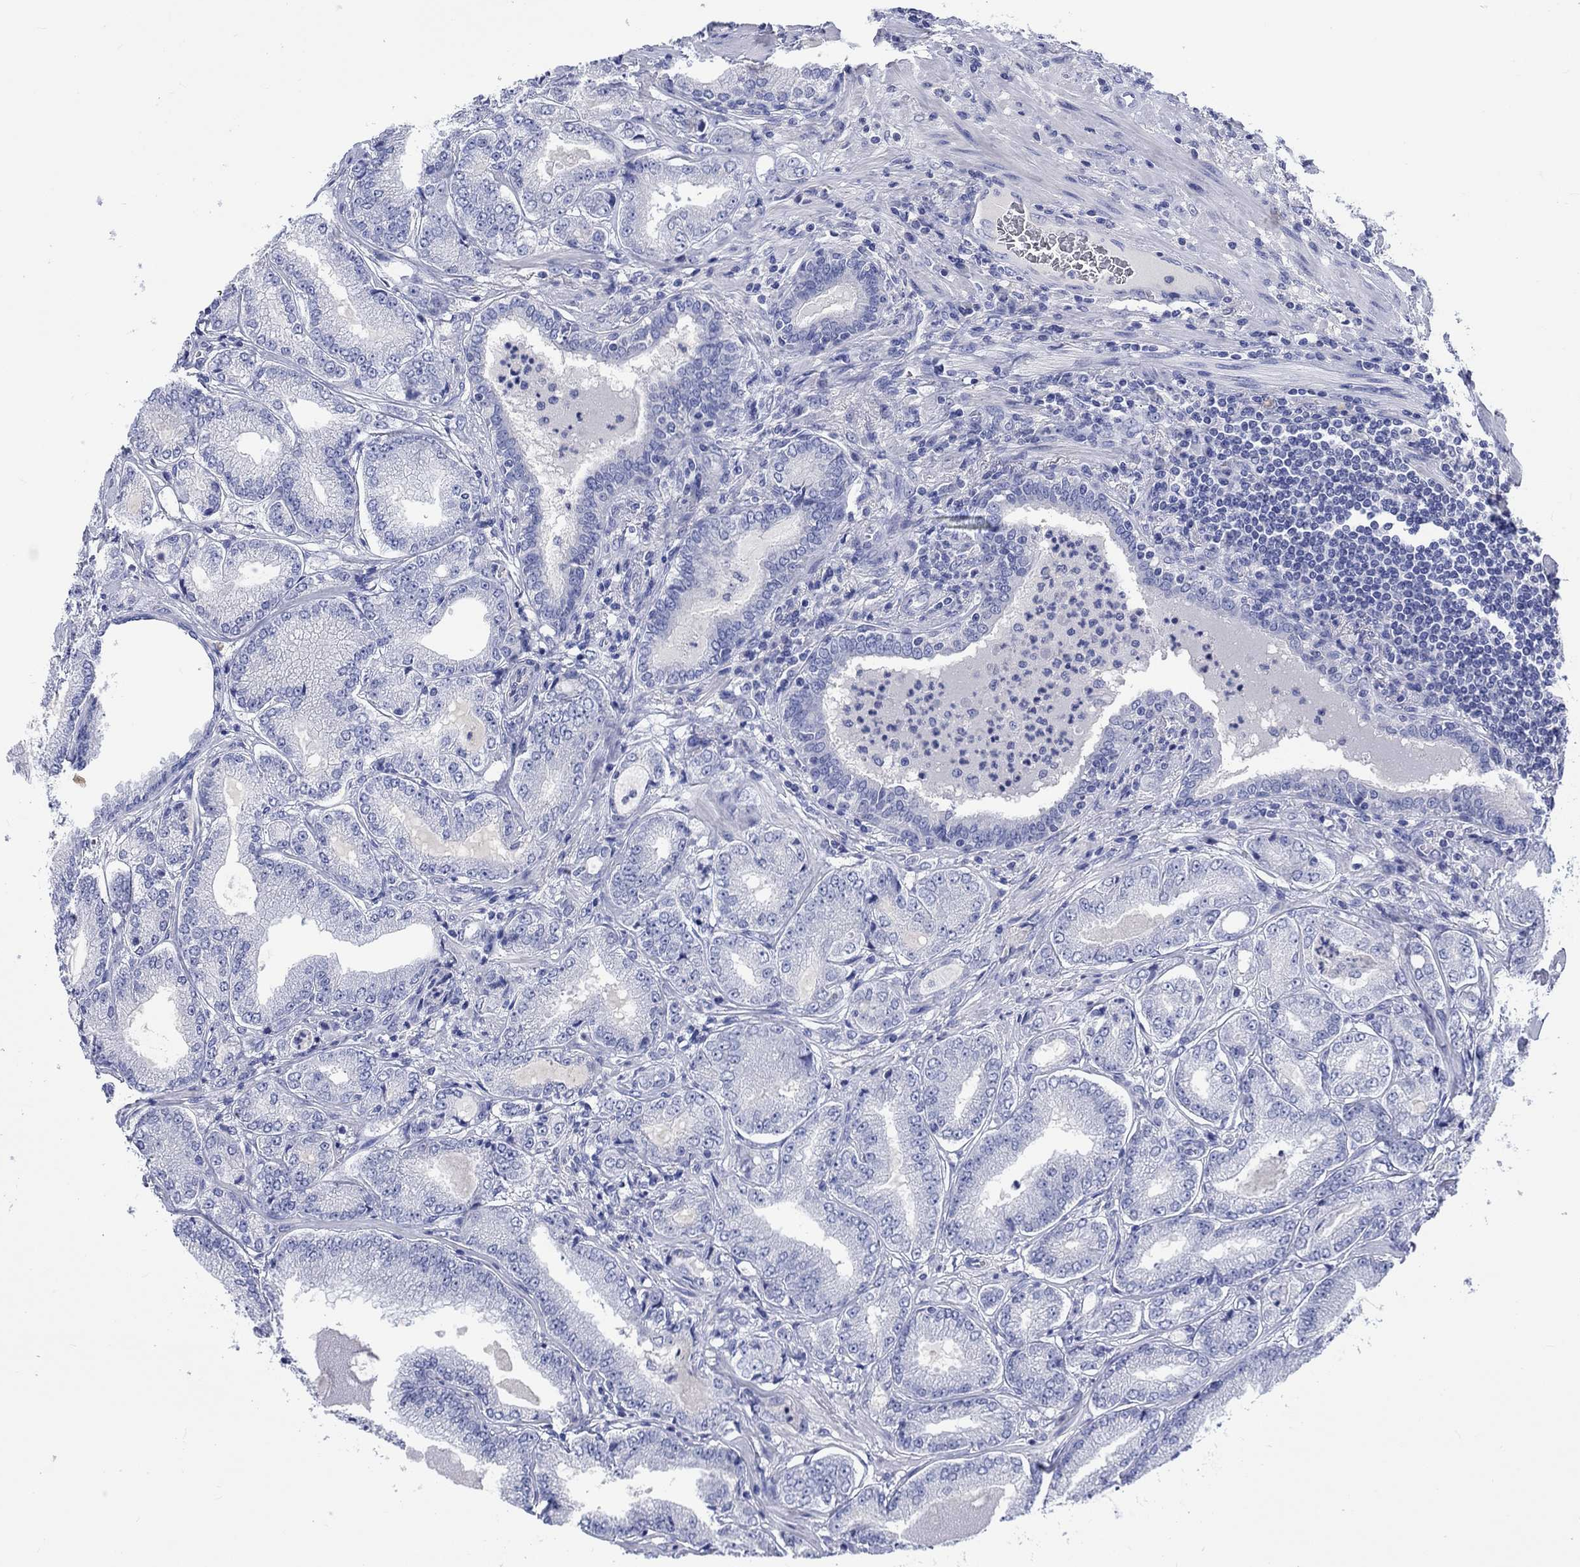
{"staining": {"intensity": "negative", "quantity": "none", "location": "none"}, "tissue": "prostate cancer", "cell_type": "Tumor cells", "image_type": "cancer", "snomed": [{"axis": "morphology", "description": "Adenocarcinoma, NOS"}, {"axis": "topography", "description": "Prostate"}], "caption": "The micrograph reveals no significant staining in tumor cells of prostate cancer (adenocarcinoma).", "gene": "TOMM20L", "patient": {"sex": "male", "age": 65}}